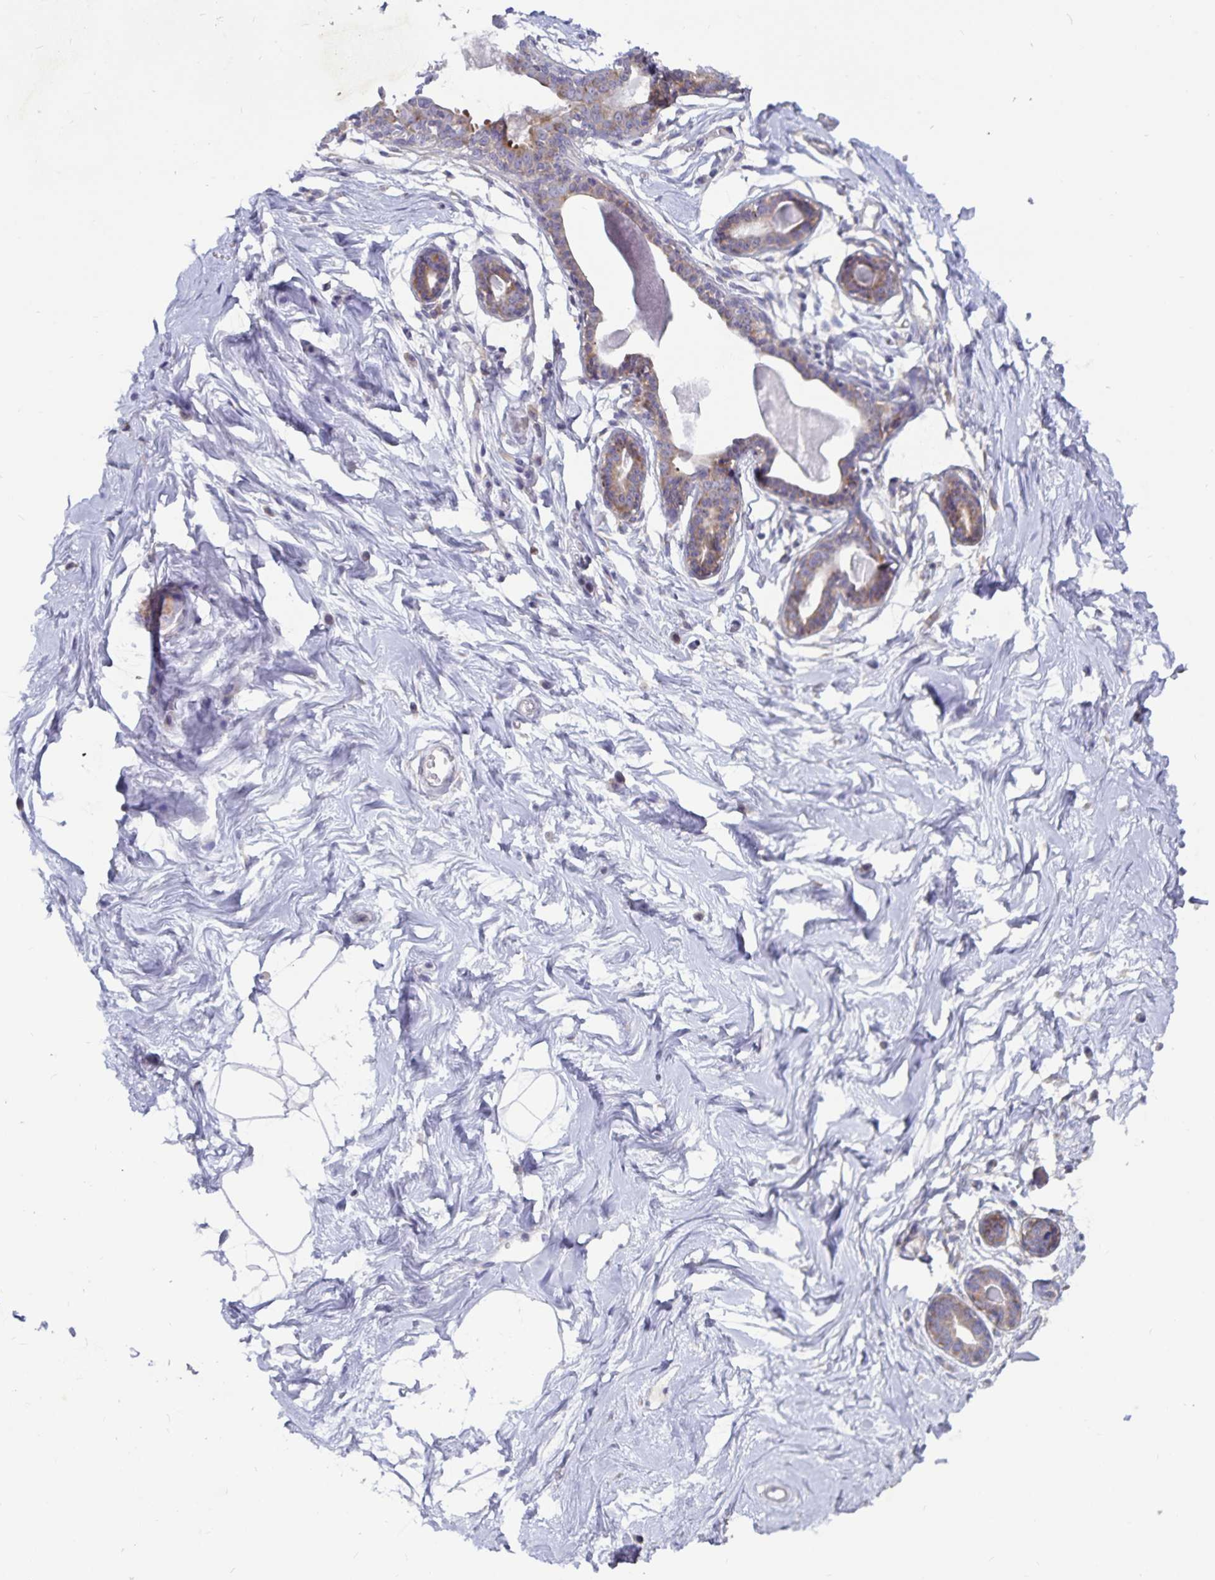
{"staining": {"intensity": "negative", "quantity": "none", "location": "none"}, "tissue": "breast", "cell_type": "Adipocytes", "image_type": "normal", "snomed": [{"axis": "morphology", "description": "Normal tissue, NOS"}, {"axis": "topography", "description": "Breast"}], "caption": "Breast was stained to show a protein in brown. There is no significant staining in adipocytes. Nuclei are stained in blue.", "gene": "FAM120A", "patient": {"sex": "female", "age": 45}}